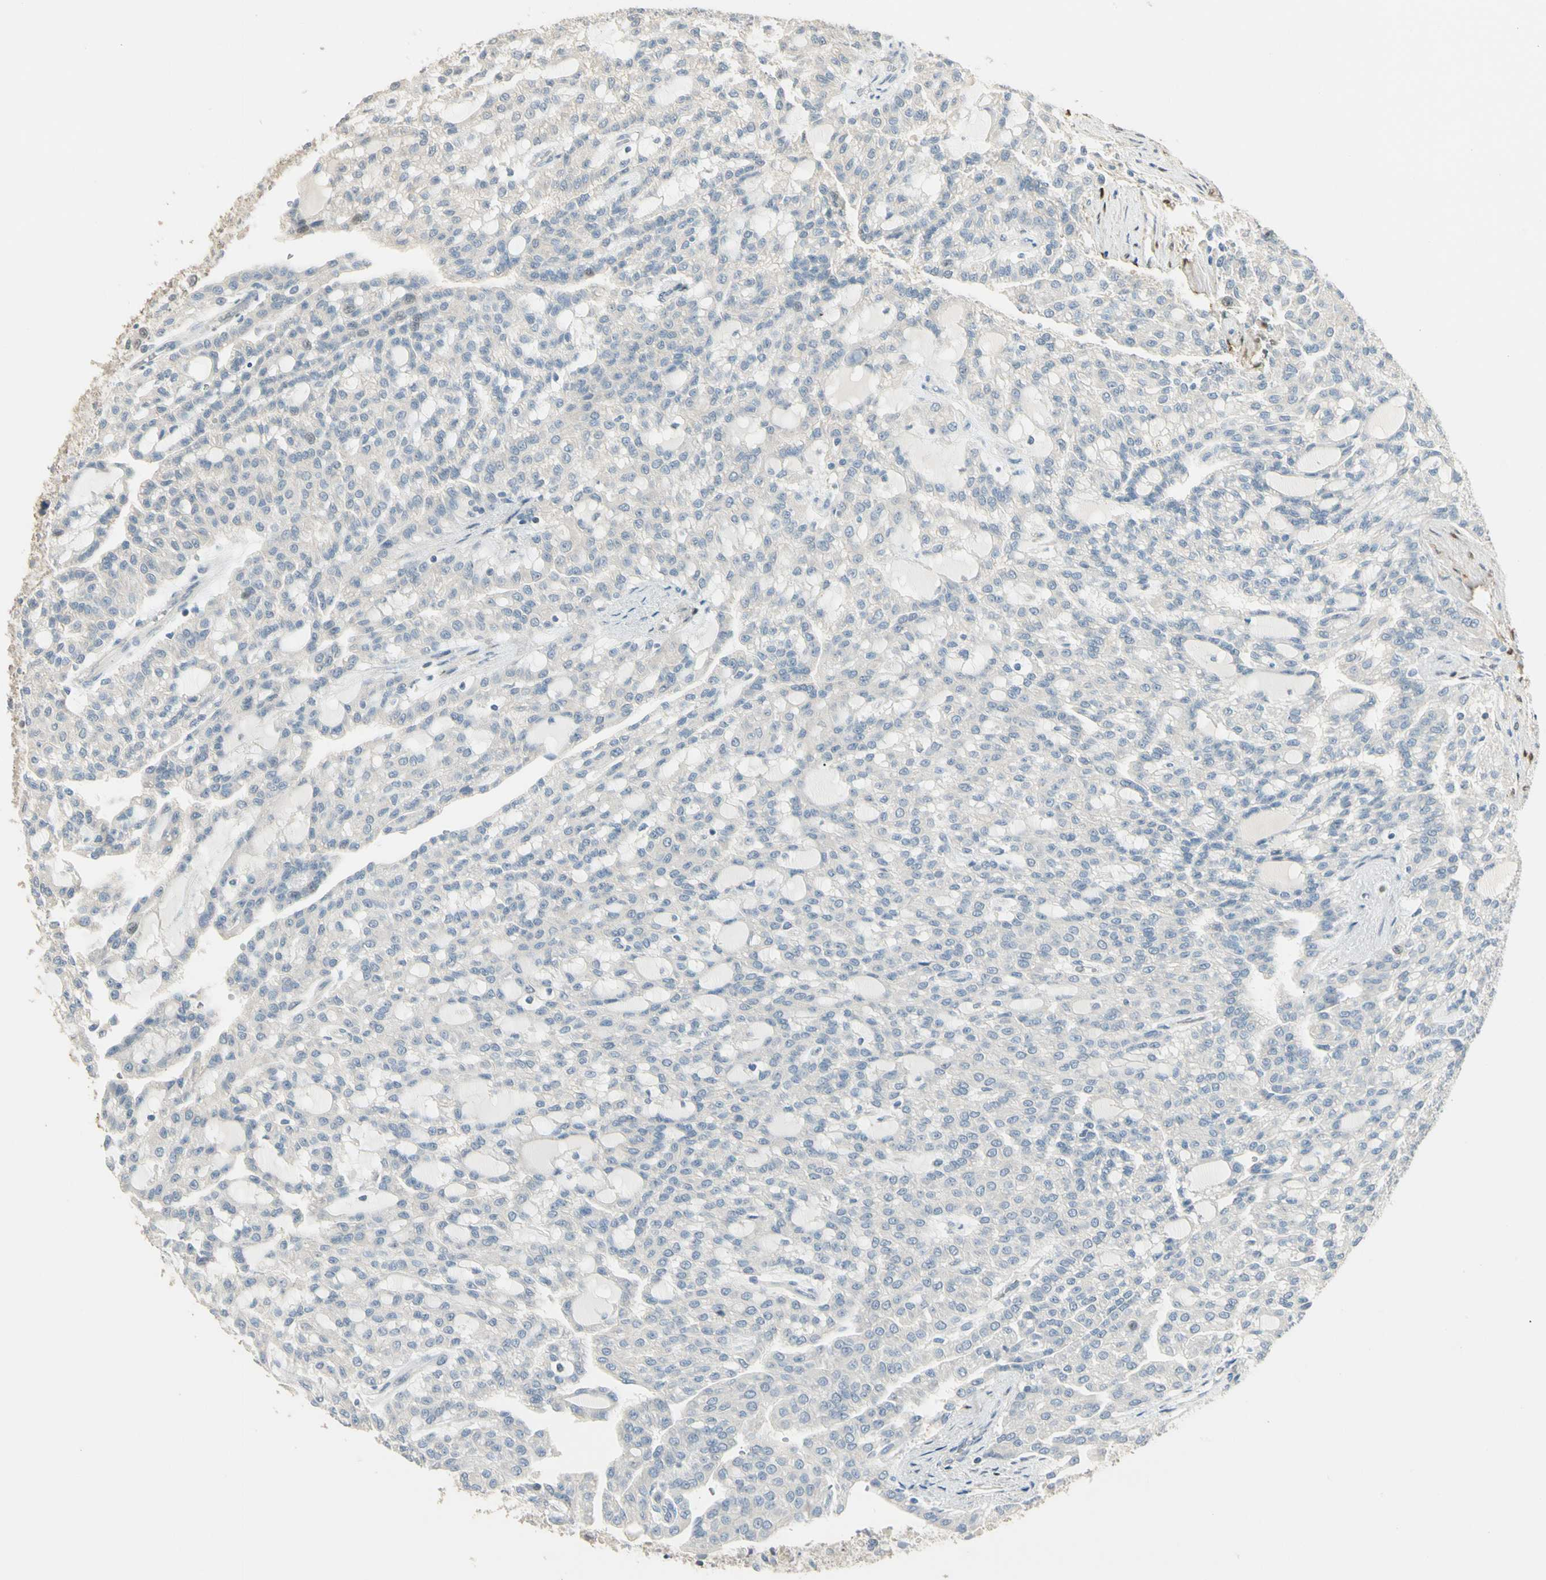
{"staining": {"intensity": "negative", "quantity": "none", "location": "none"}, "tissue": "renal cancer", "cell_type": "Tumor cells", "image_type": "cancer", "snomed": [{"axis": "morphology", "description": "Adenocarcinoma, NOS"}, {"axis": "topography", "description": "Kidney"}], "caption": "The IHC histopathology image has no significant expression in tumor cells of adenocarcinoma (renal) tissue.", "gene": "GNE", "patient": {"sex": "male", "age": 63}}